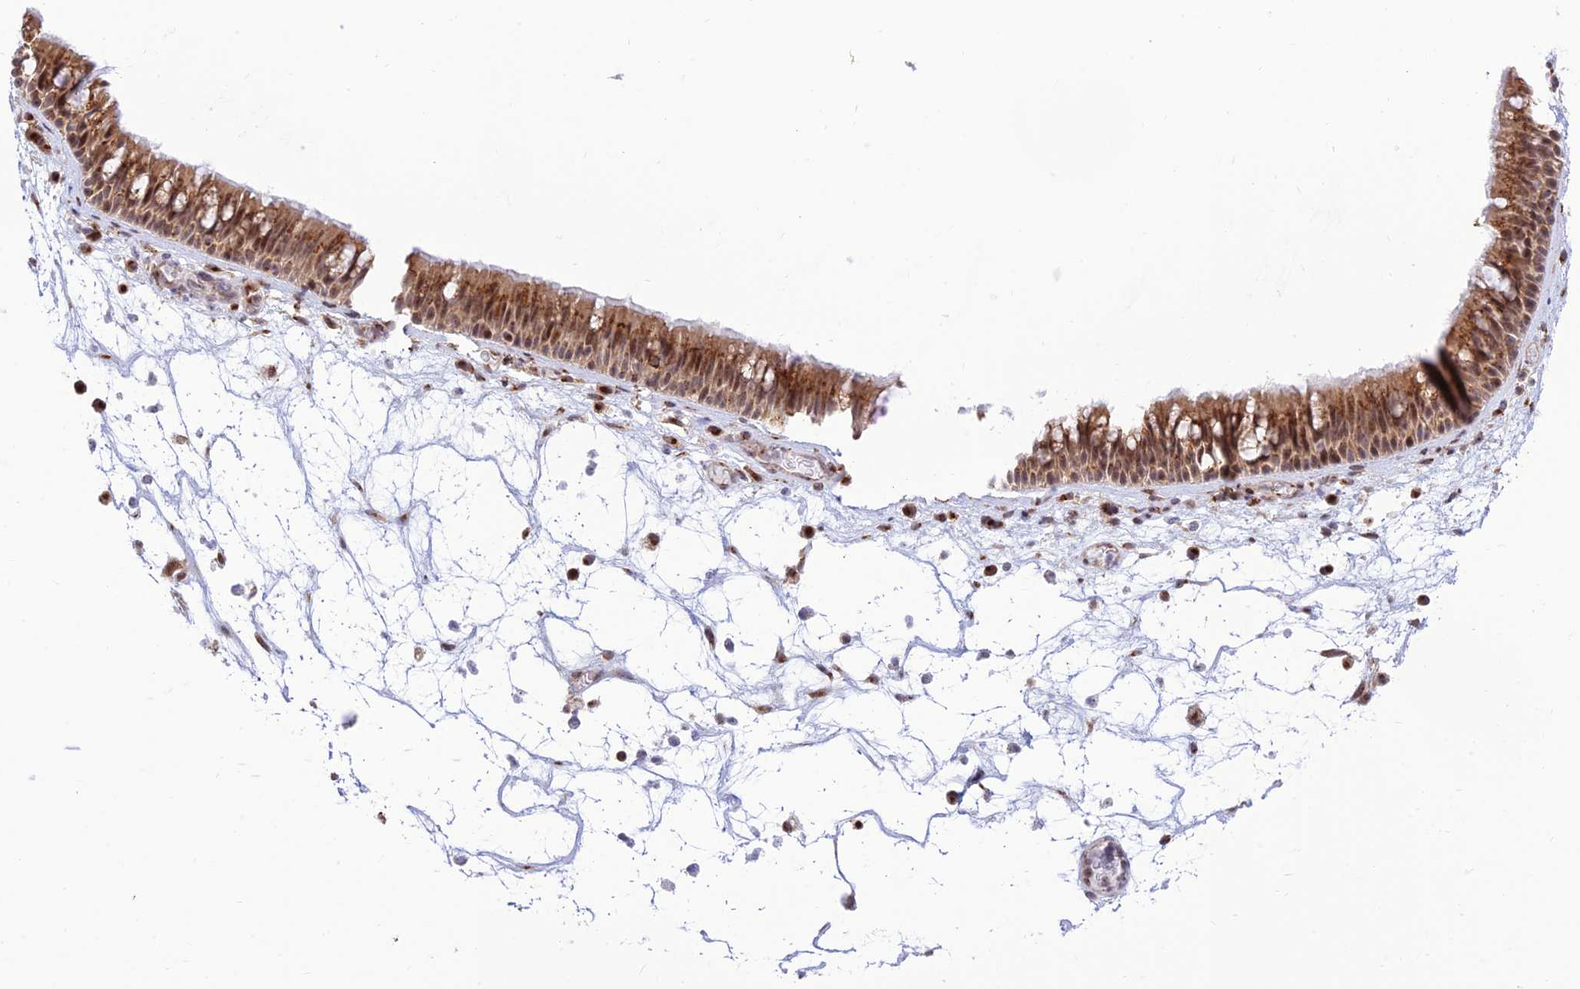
{"staining": {"intensity": "moderate", "quantity": ">75%", "location": "cytoplasmic/membranous,nuclear"}, "tissue": "nasopharynx", "cell_type": "Respiratory epithelial cells", "image_type": "normal", "snomed": [{"axis": "morphology", "description": "Normal tissue, NOS"}, {"axis": "morphology", "description": "Inflammation, NOS"}, {"axis": "morphology", "description": "Malignant melanoma, Metastatic site"}, {"axis": "topography", "description": "Nasopharynx"}], "caption": "Protein expression analysis of benign nasopharynx shows moderate cytoplasmic/membranous,nuclear expression in about >75% of respiratory epithelial cells. (DAB = brown stain, brightfield microscopy at high magnification).", "gene": "GOLGA3", "patient": {"sex": "male", "age": 70}}